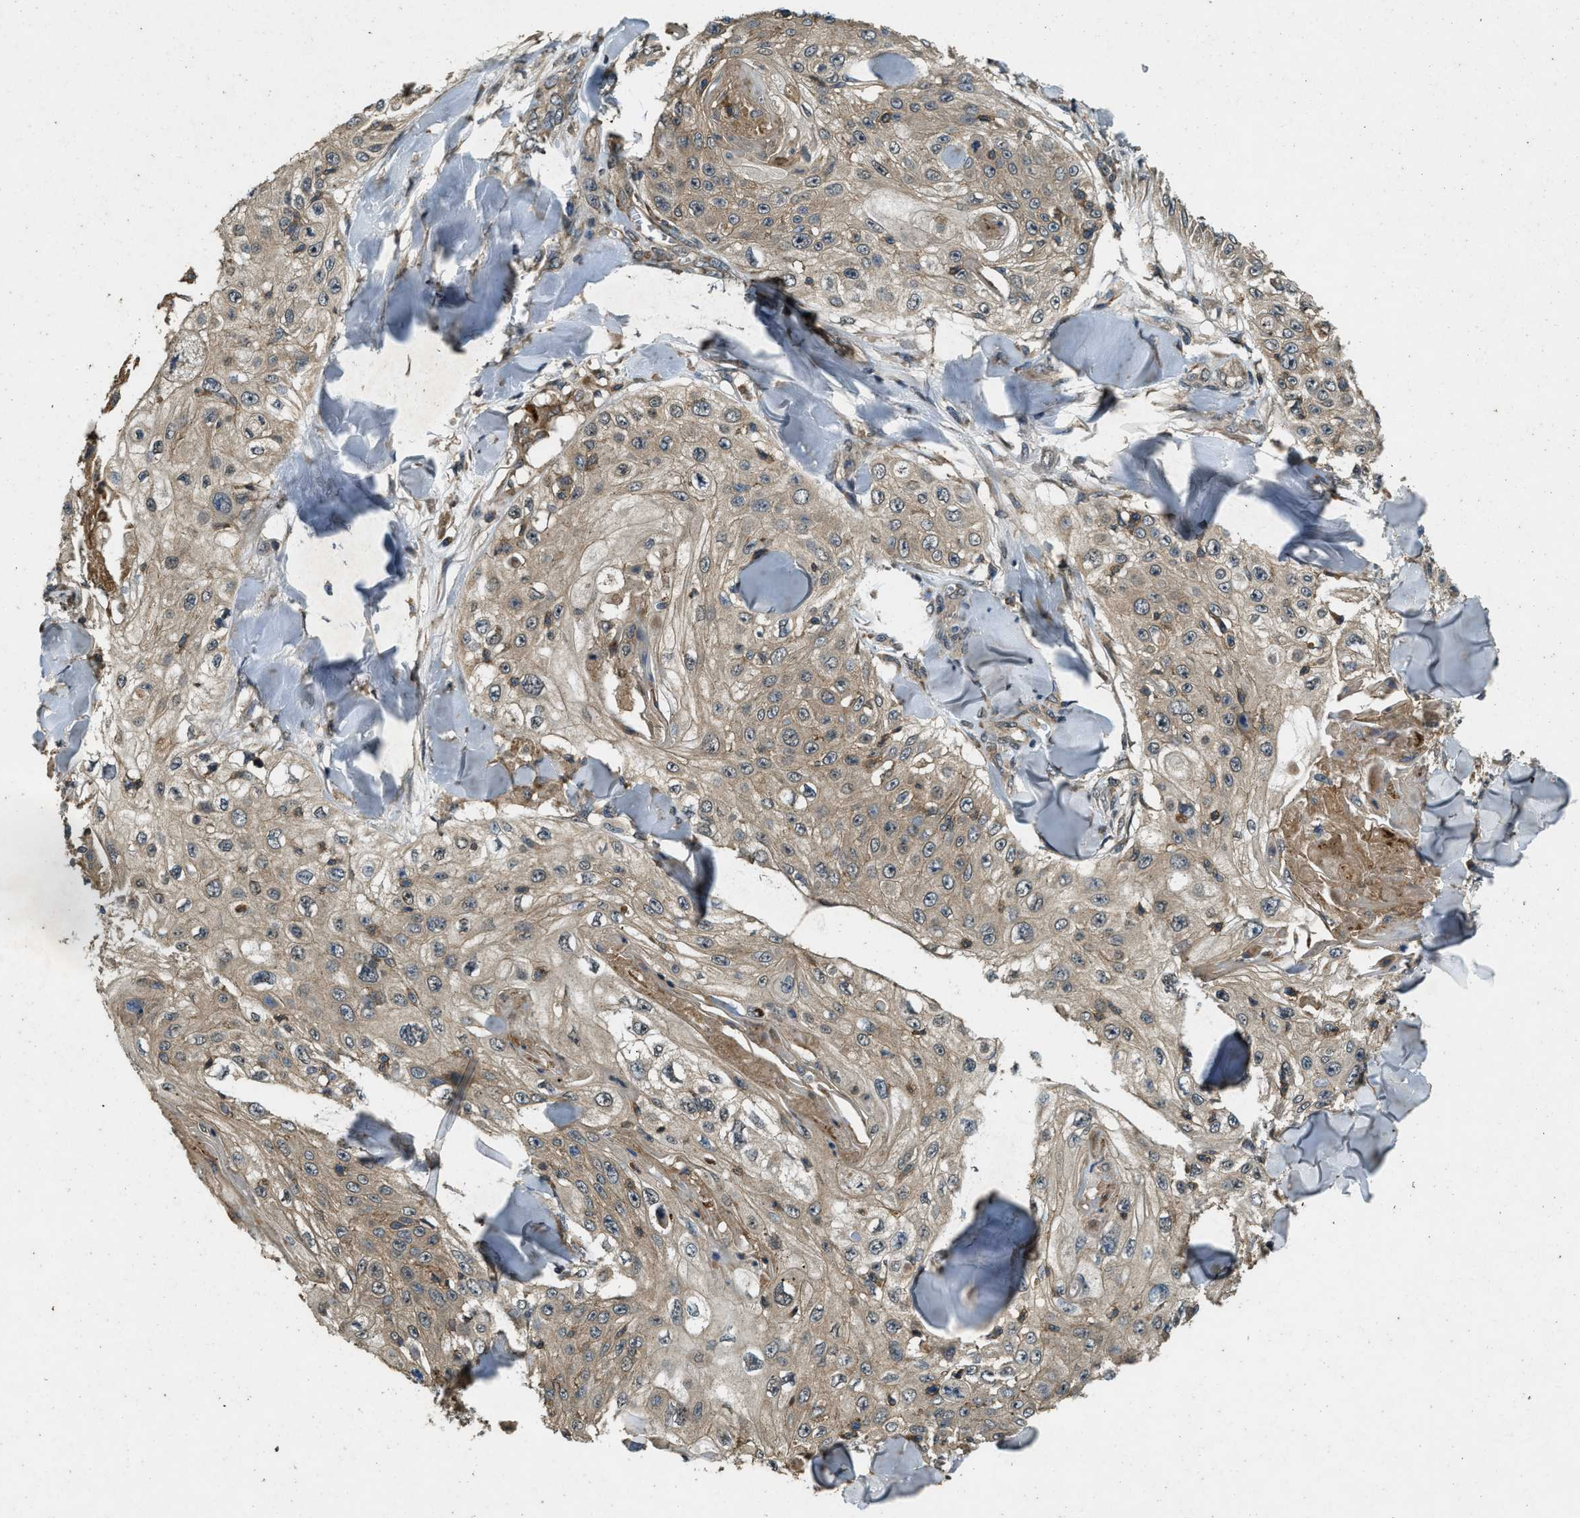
{"staining": {"intensity": "weak", "quantity": ">75%", "location": "cytoplasmic/membranous"}, "tissue": "skin cancer", "cell_type": "Tumor cells", "image_type": "cancer", "snomed": [{"axis": "morphology", "description": "Squamous cell carcinoma, NOS"}, {"axis": "topography", "description": "Skin"}], "caption": "Tumor cells show low levels of weak cytoplasmic/membranous staining in about >75% of cells in skin cancer.", "gene": "ATP8B1", "patient": {"sex": "male", "age": 86}}